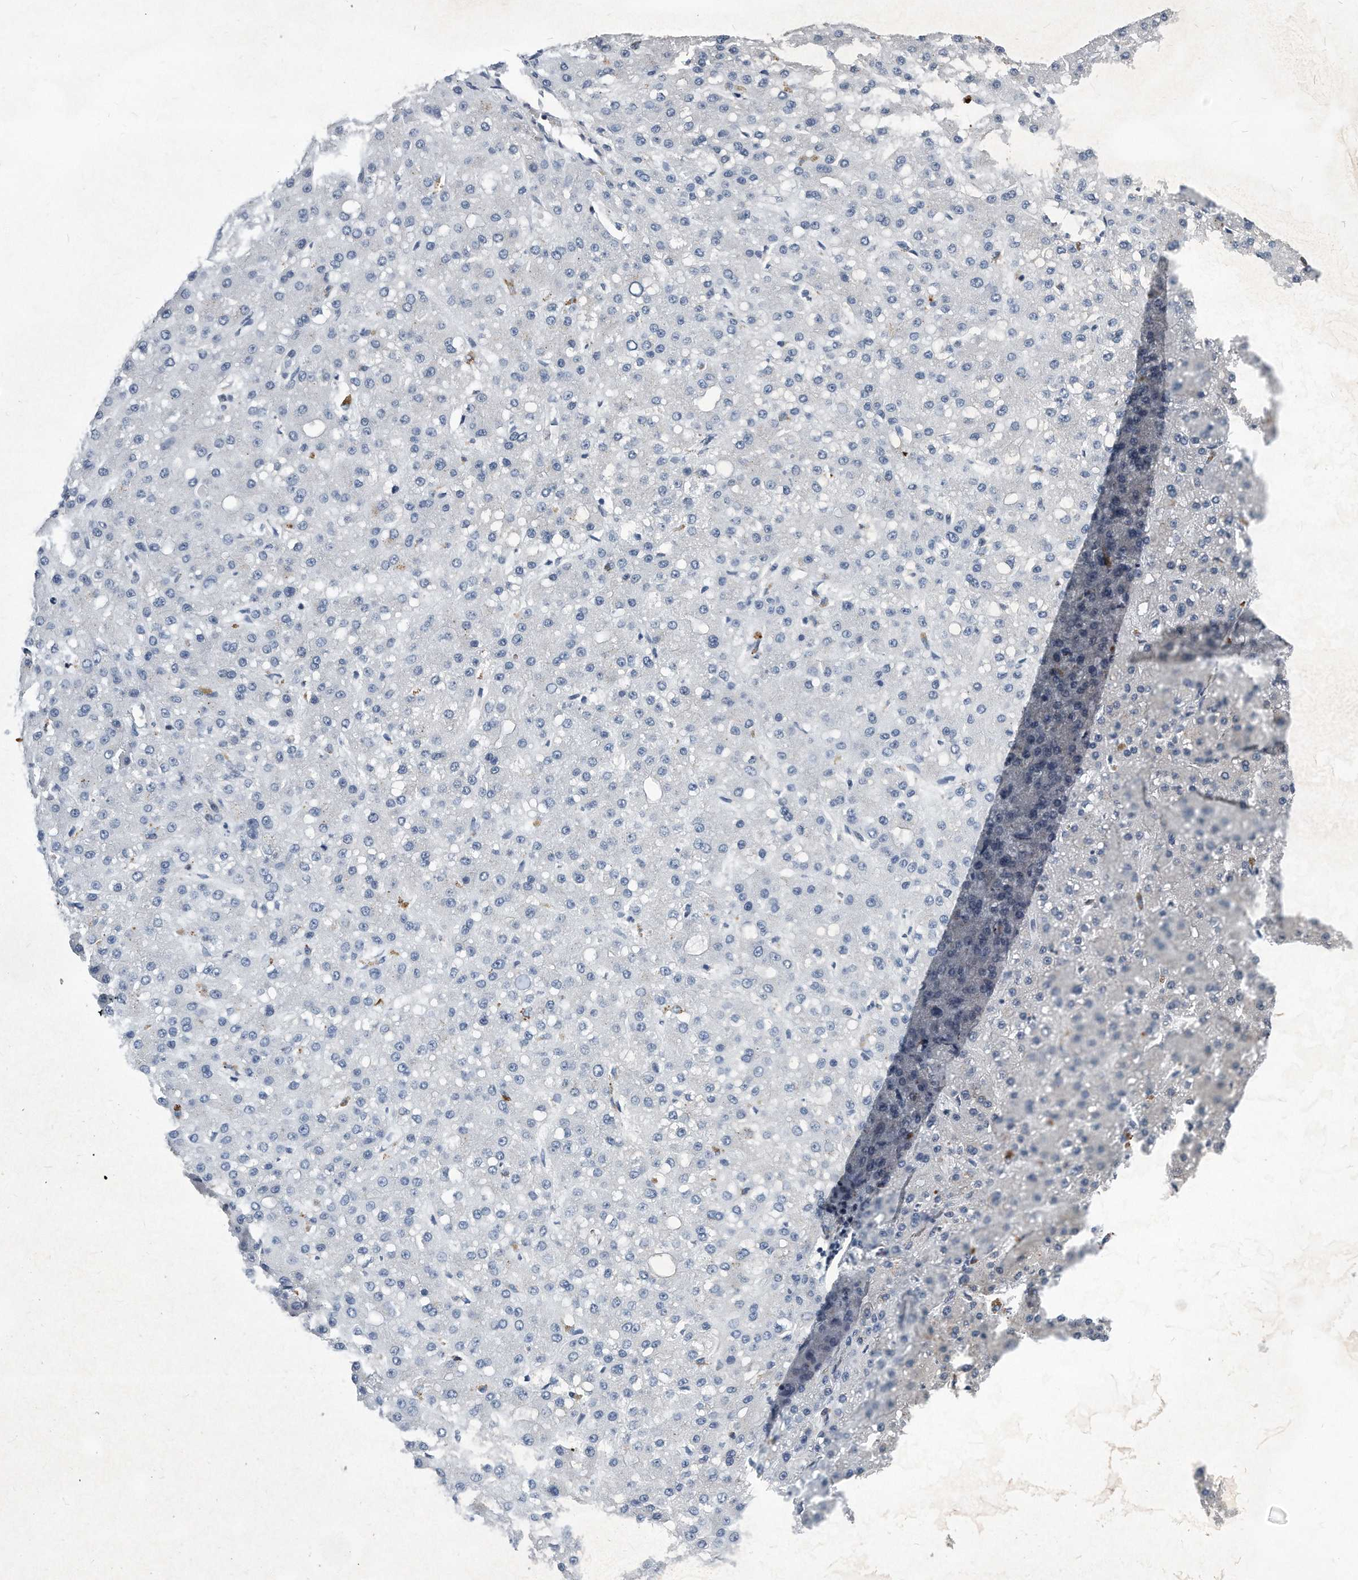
{"staining": {"intensity": "negative", "quantity": "none", "location": "none"}, "tissue": "liver cancer", "cell_type": "Tumor cells", "image_type": "cancer", "snomed": [{"axis": "morphology", "description": "Carcinoma, Hepatocellular, NOS"}, {"axis": "topography", "description": "Liver"}], "caption": "The image reveals no staining of tumor cells in liver hepatocellular carcinoma.", "gene": "MAP2K6", "patient": {"sex": "male", "age": 67}}